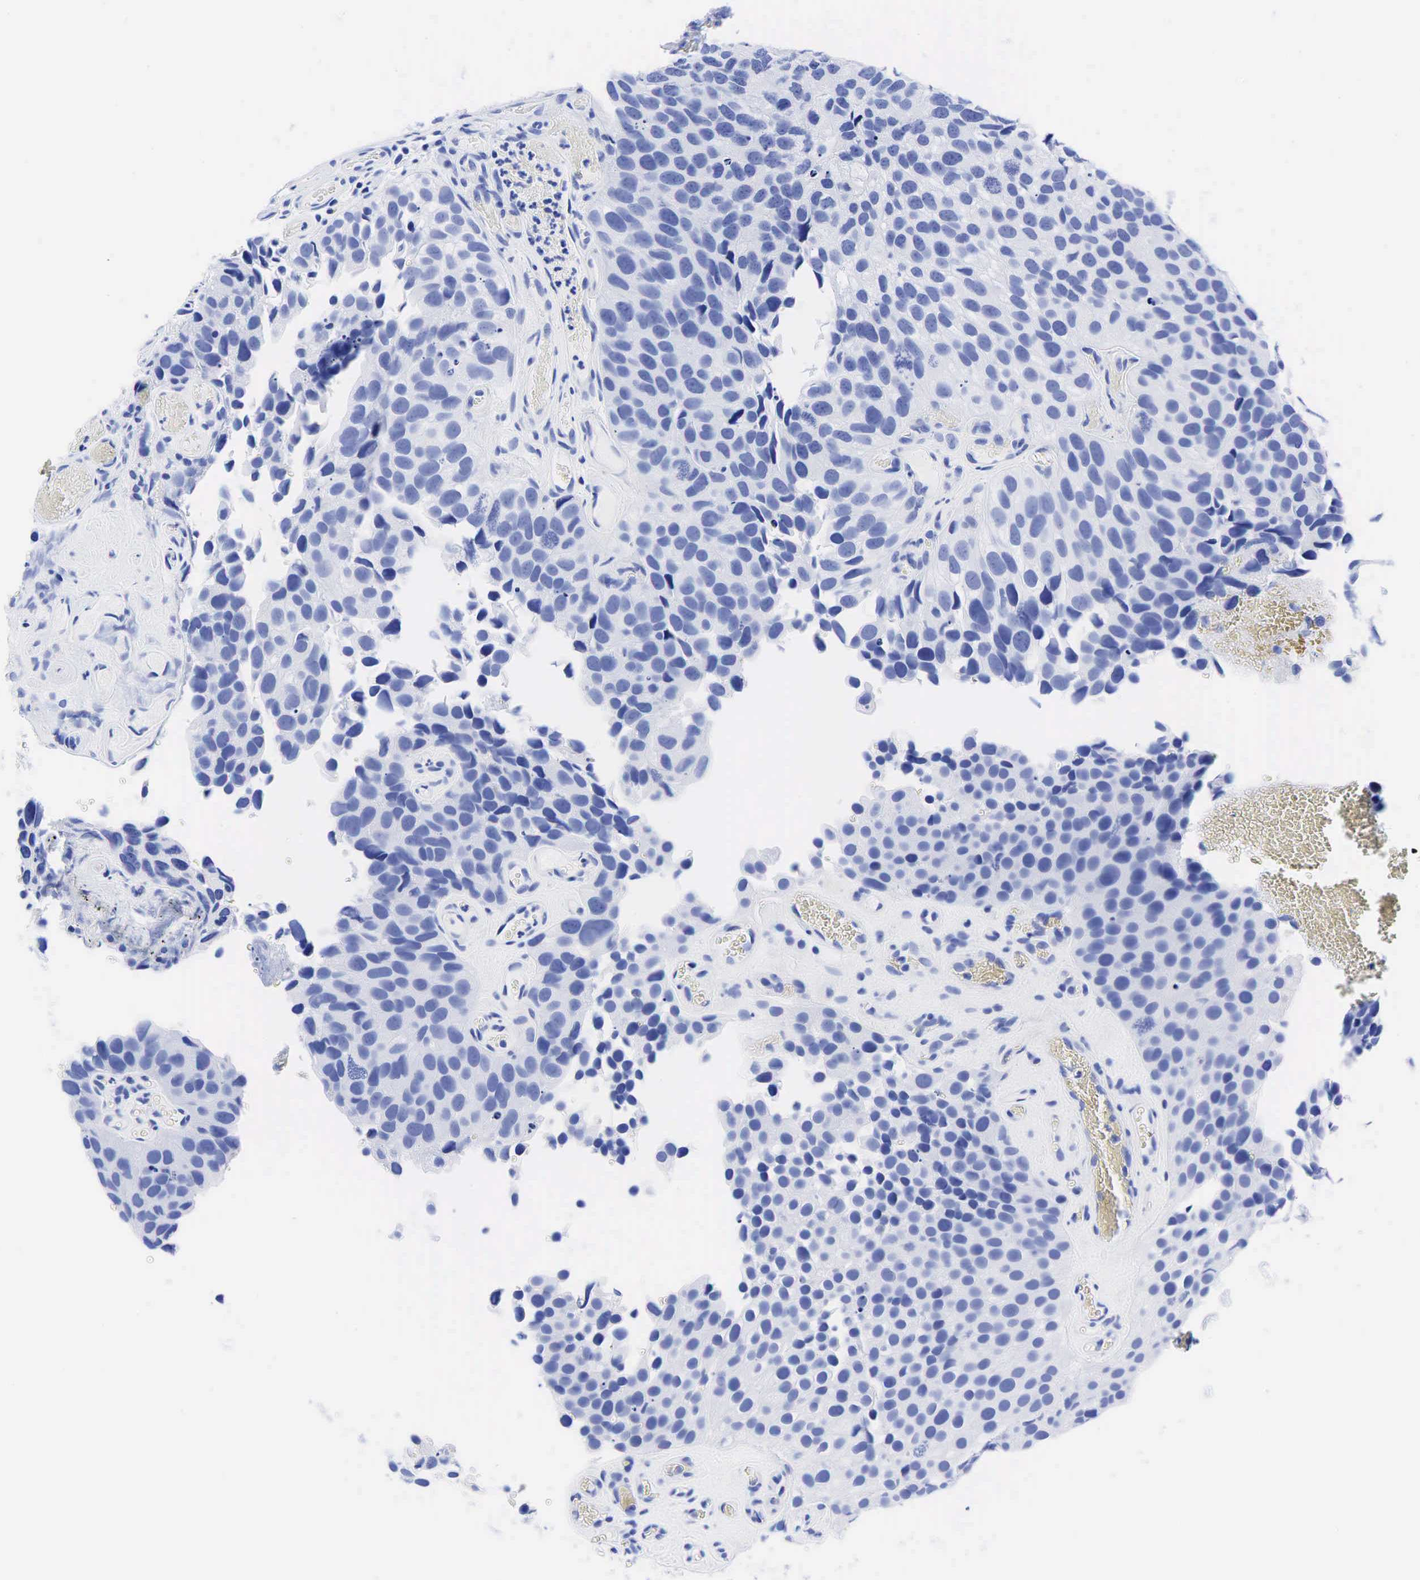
{"staining": {"intensity": "negative", "quantity": "none", "location": "none"}, "tissue": "urothelial cancer", "cell_type": "Tumor cells", "image_type": "cancer", "snomed": [{"axis": "morphology", "description": "Urothelial carcinoma, High grade"}, {"axis": "topography", "description": "Urinary bladder"}], "caption": "DAB (3,3'-diaminobenzidine) immunohistochemical staining of human urothelial carcinoma (high-grade) reveals no significant expression in tumor cells.", "gene": "CHGA", "patient": {"sex": "male", "age": 72}}